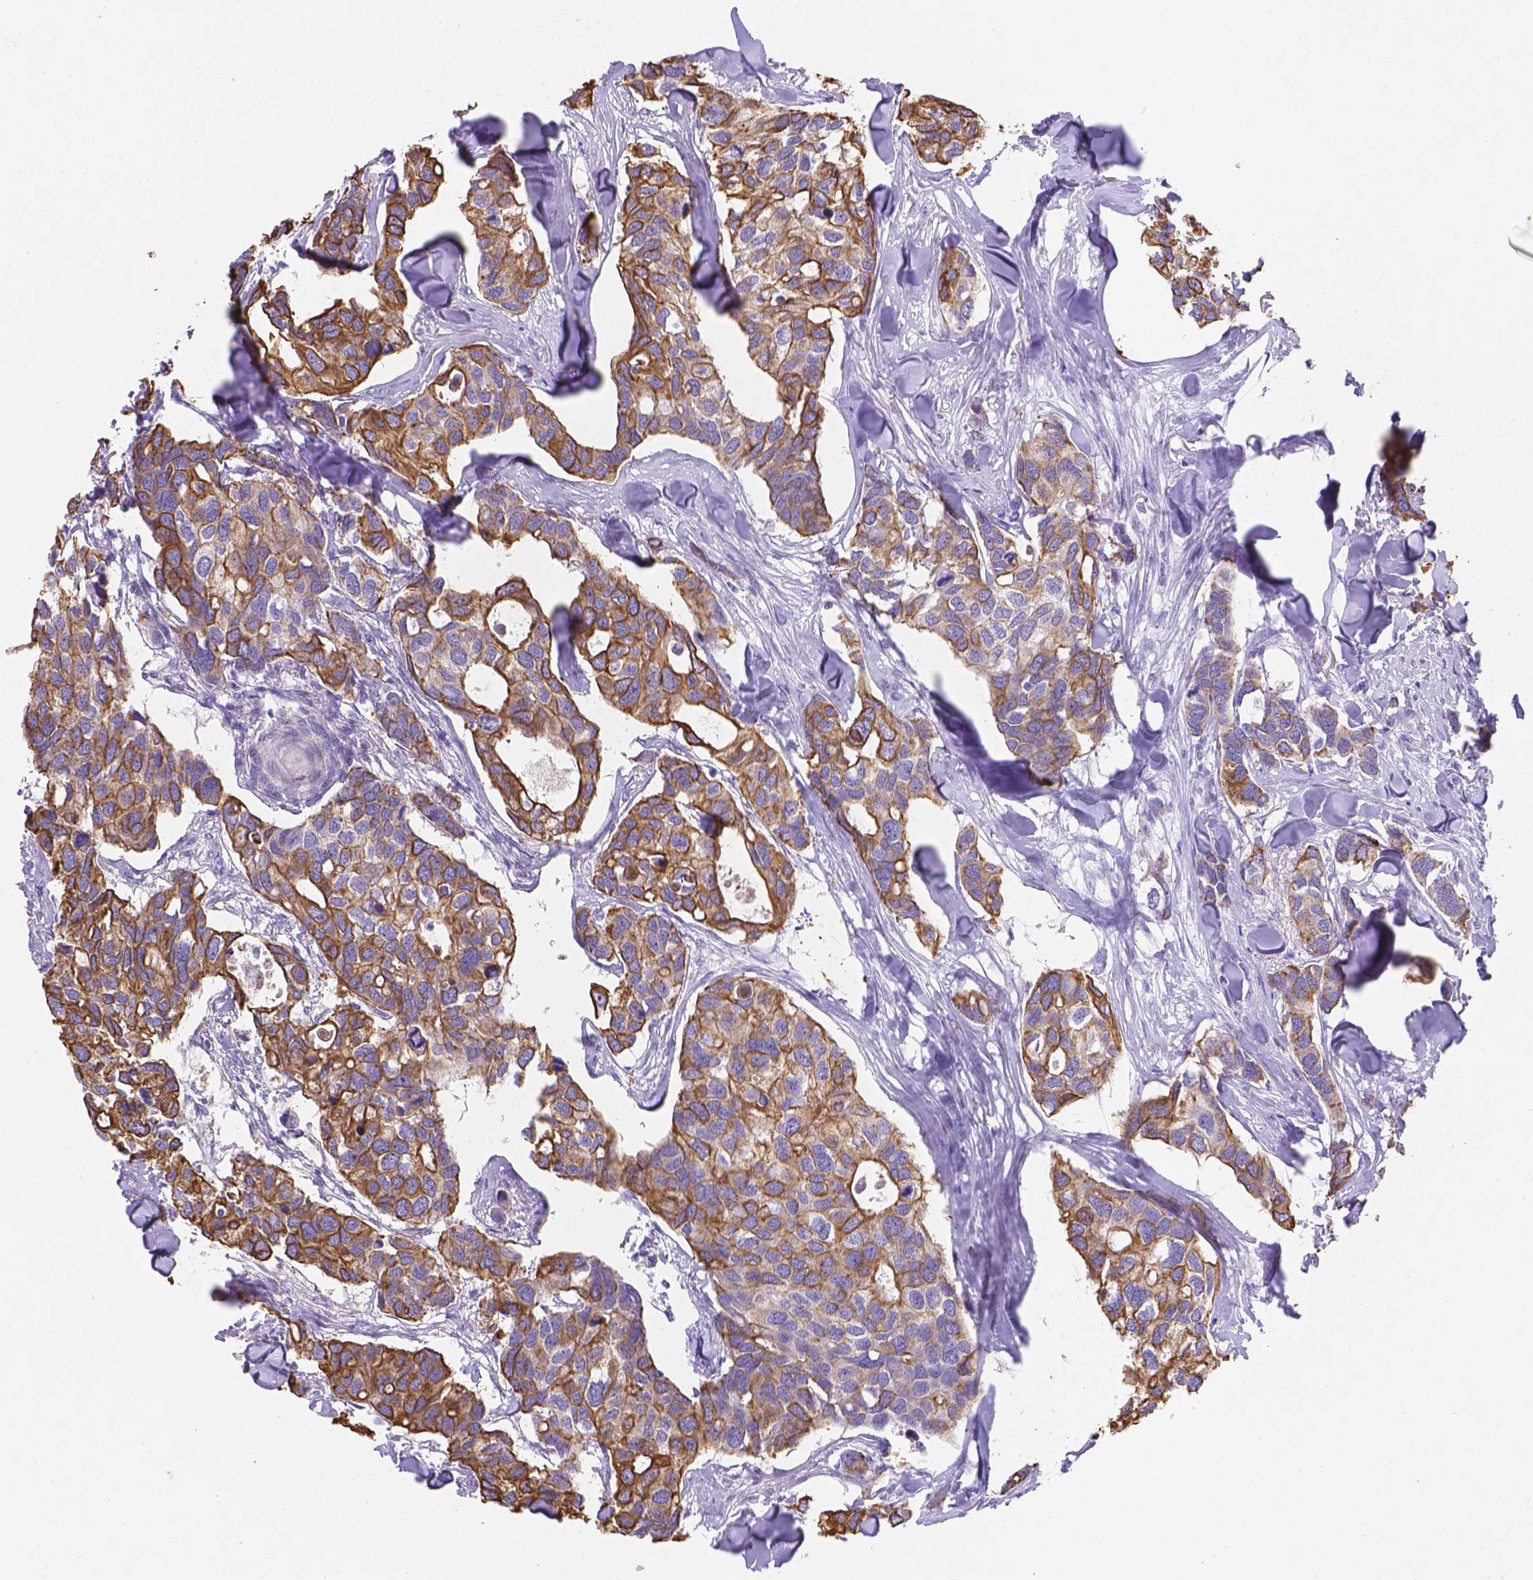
{"staining": {"intensity": "moderate", "quantity": ">75%", "location": "cytoplasmic/membranous"}, "tissue": "breast cancer", "cell_type": "Tumor cells", "image_type": "cancer", "snomed": [{"axis": "morphology", "description": "Duct carcinoma"}, {"axis": "topography", "description": "Breast"}], "caption": "Breast cancer stained with a brown dye displays moderate cytoplasmic/membranous positive positivity in approximately >75% of tumor cells.", "gene": "DMWD", "patient": {"sex": "female", "age": 83}}